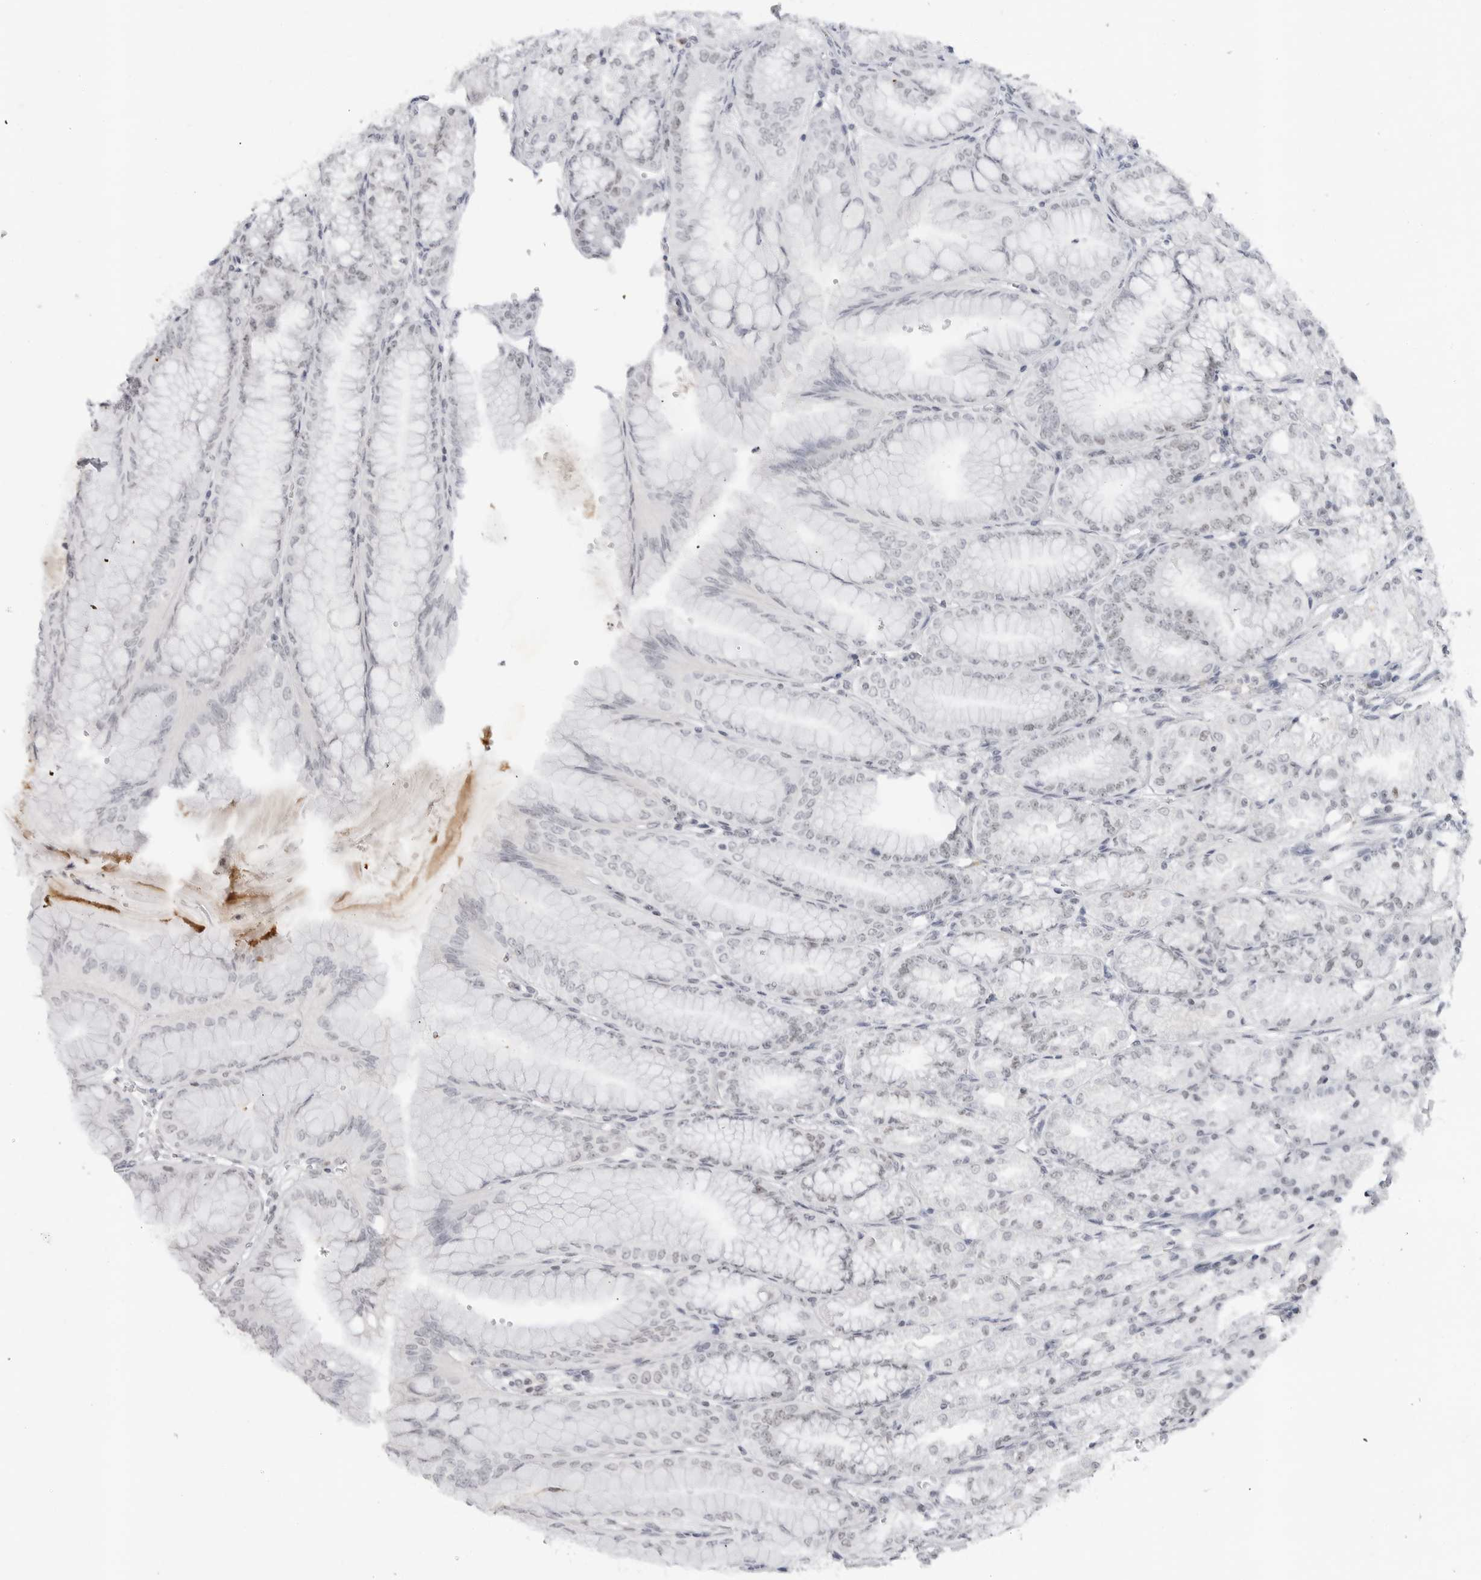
{"staining": {"intensity": "weak", "quantity": "25%-75%", "location": "nuclear"}, "tissue": "stomach", "cell_type": "Glandular cells", "image_type": "normal", "snomed": [{"axis": "morphology", "description": "Normal tissue, NOS"}, {"axis": "topography", "description": "Stomach, lower"}], "caption": "Stomach stained with DAB (3,3'-diaminobenzidine) immunohistochemistry (IHC) displays low levels of weak nuclear positivity in about 25%-75% of glandular cells. (DAB IHC with brightfield microscopy, high magnification).", "gene": "WRAP53", "patient": {"sex": "male", "age": 71}}